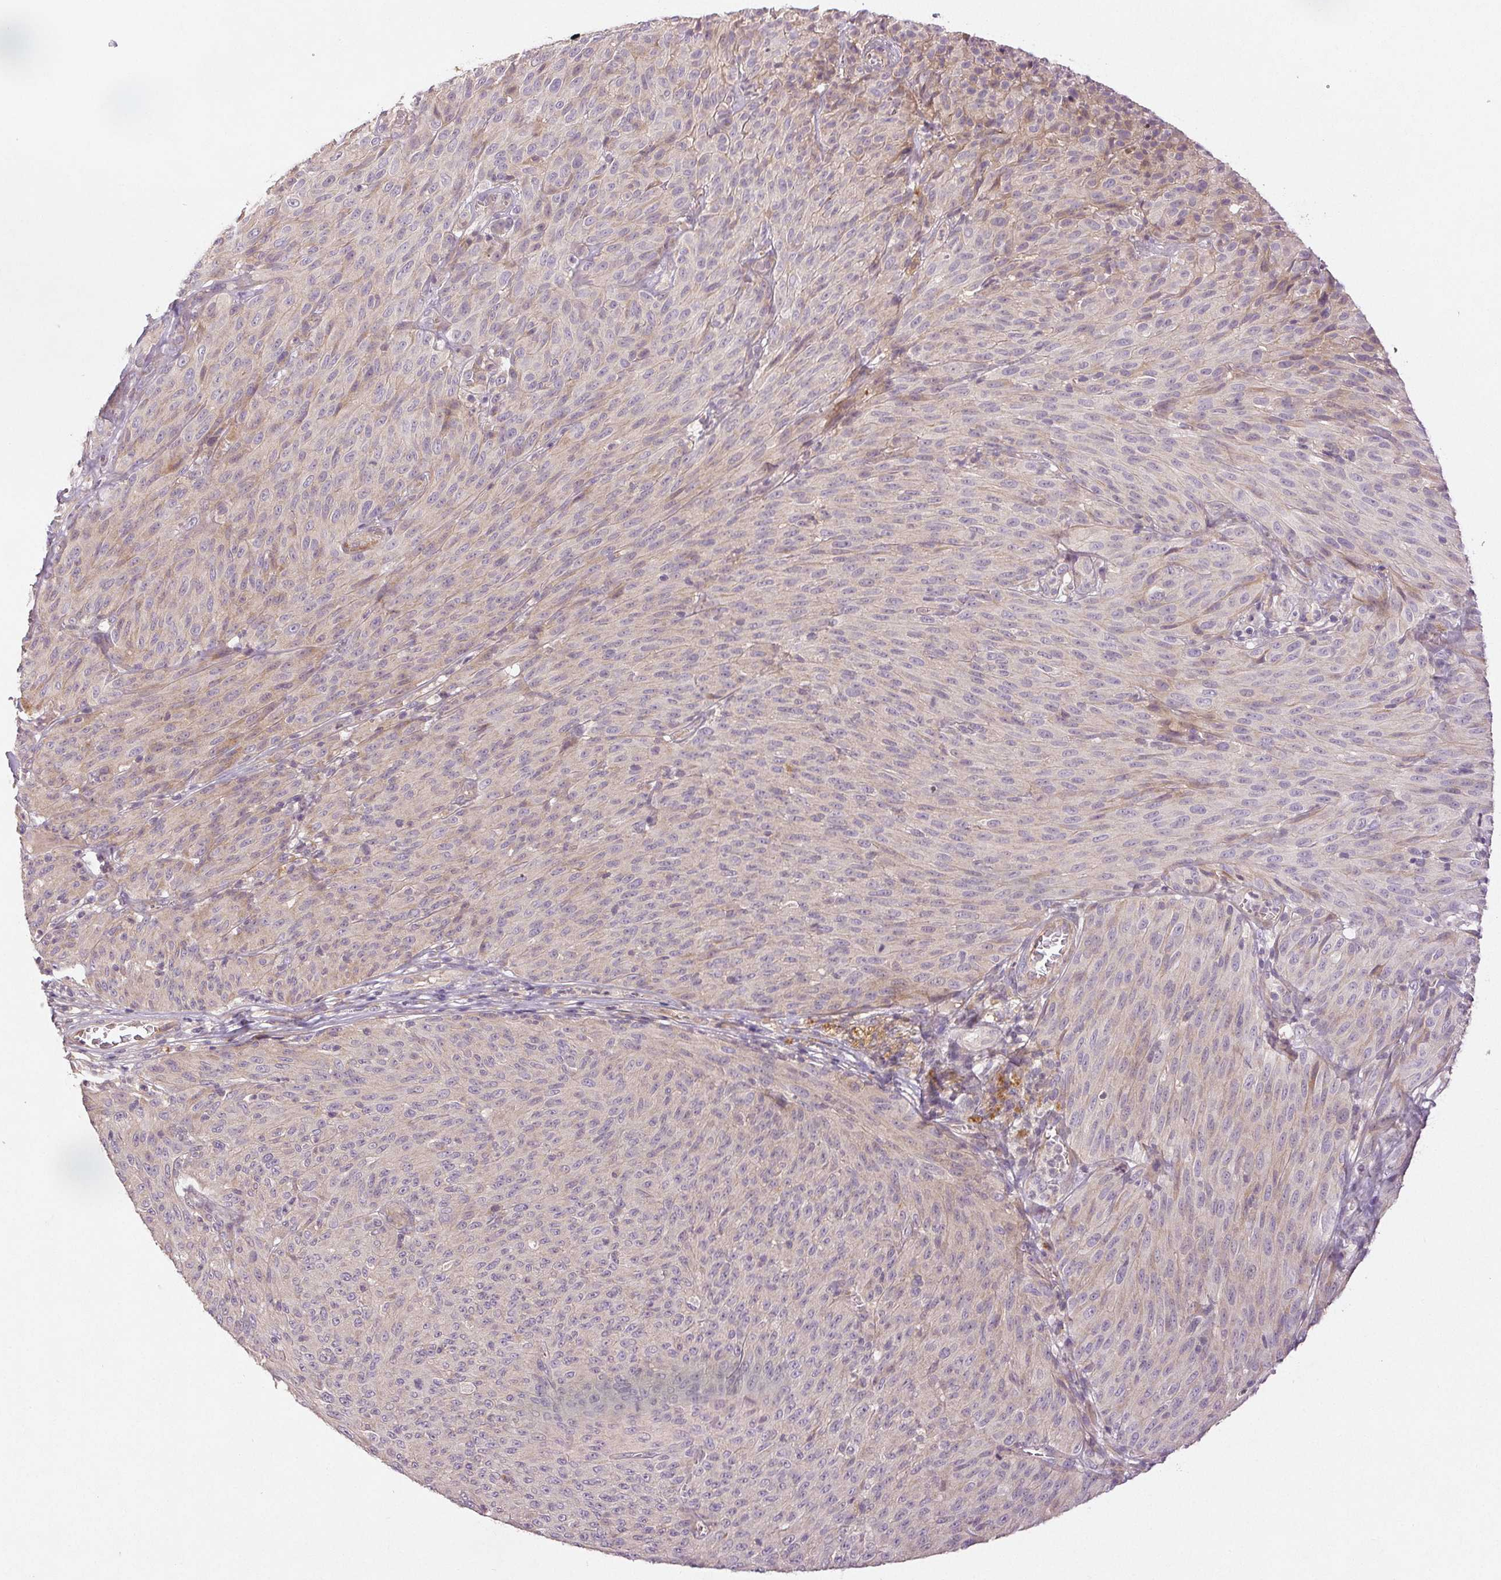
{"staining": {"intensity": "negative", "quantity": "none", "location": "none"}, "tissue": "melanoma", "cell_type": "Tumor cells", "image_type": "cancer", "snomed": [{"axis": "morphology", "description": "Malignant melanoma, NOS"}, {"axis": "topography", "description": "Skin"}], "caption": "This is an immunohistochemistry (IHC) histopathology image of human melanoma. There is no expression in tumor cells.", "gene": "YIF1B", "patient": {"sex": "male", "age": 85}}